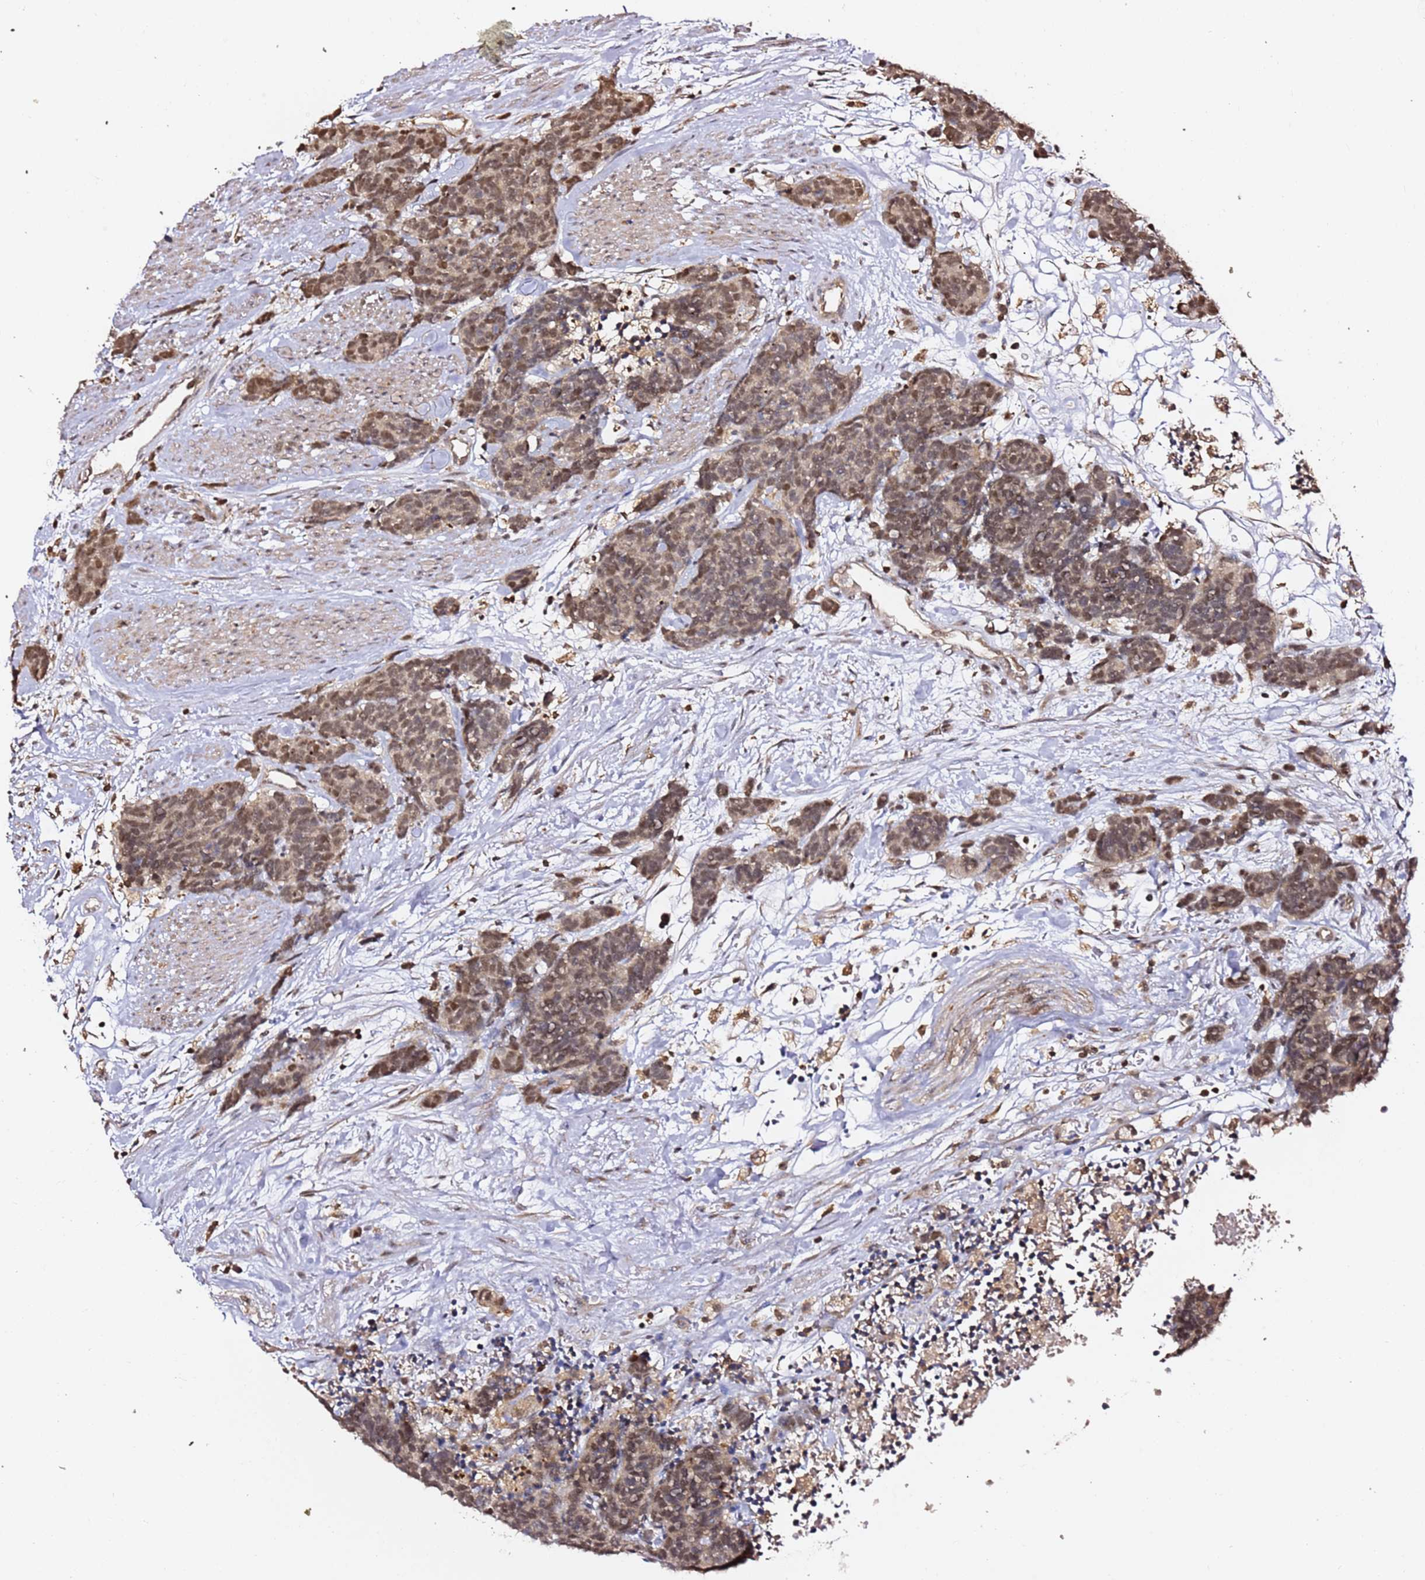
{"staining": {"intensity": "moderate", "quantity": ">75%", "location": "nuclear"}, "tissue": "carcinoid", "cell_type": "Tumor cells", "image_type": "cancer", "snomed": [{"axis": "morphology", "description": "Carcinoma, NOS"}, {"axis": "morphology", "description": "Carcinoid, malignant, NOS"}, {"axis": "topography", "description": "Urinary bladder"}], "caption": "IHC (DAB) staining of carcinoid (malignant) exhibits moderate nuclear protein staining in approximately >75% of tumor cells.", "gene": "OR5V1", "patient": {"sex": "male", "age": 57}}